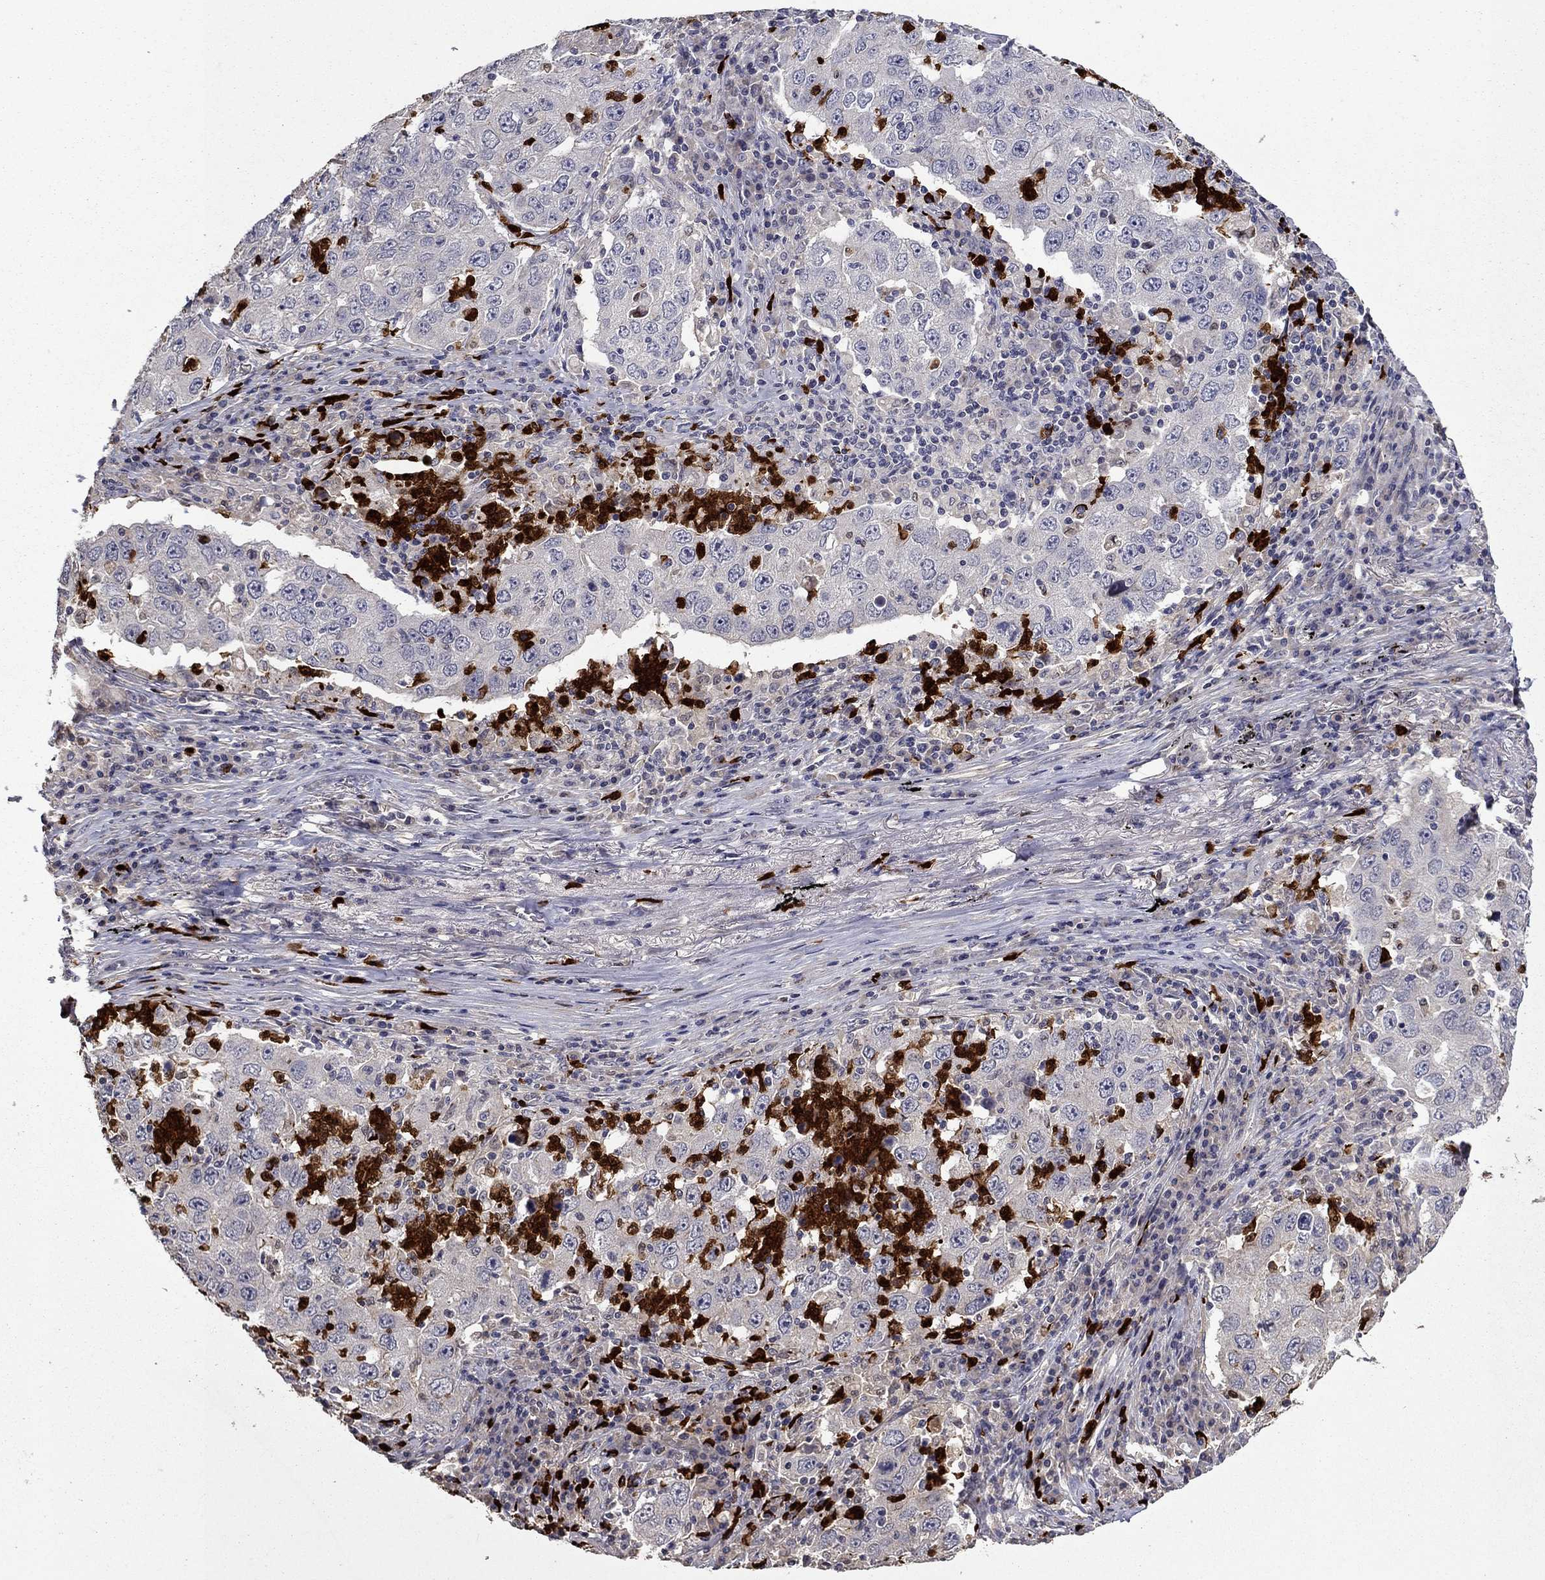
{"staining": {"intensity": "negative", "quantity": "none", "location": "none"}, "tissue": "lung cancer", "cell_type": "Tumor cells", "image_type": "cancer", "snomed": [{"axis": "morphology", "description": "Adenocarcinoma, NOS"}, {"axis": "topography", "description": "Lung"}], "caption": "Immunohistochemical staining of human lung cancer reveals no significant positivity in tumor cells. (DAB immunohistochemistry with hematoxylin counter stain).", "gene": "SATB1", "patient": {"sex": "male", "age": 73}}